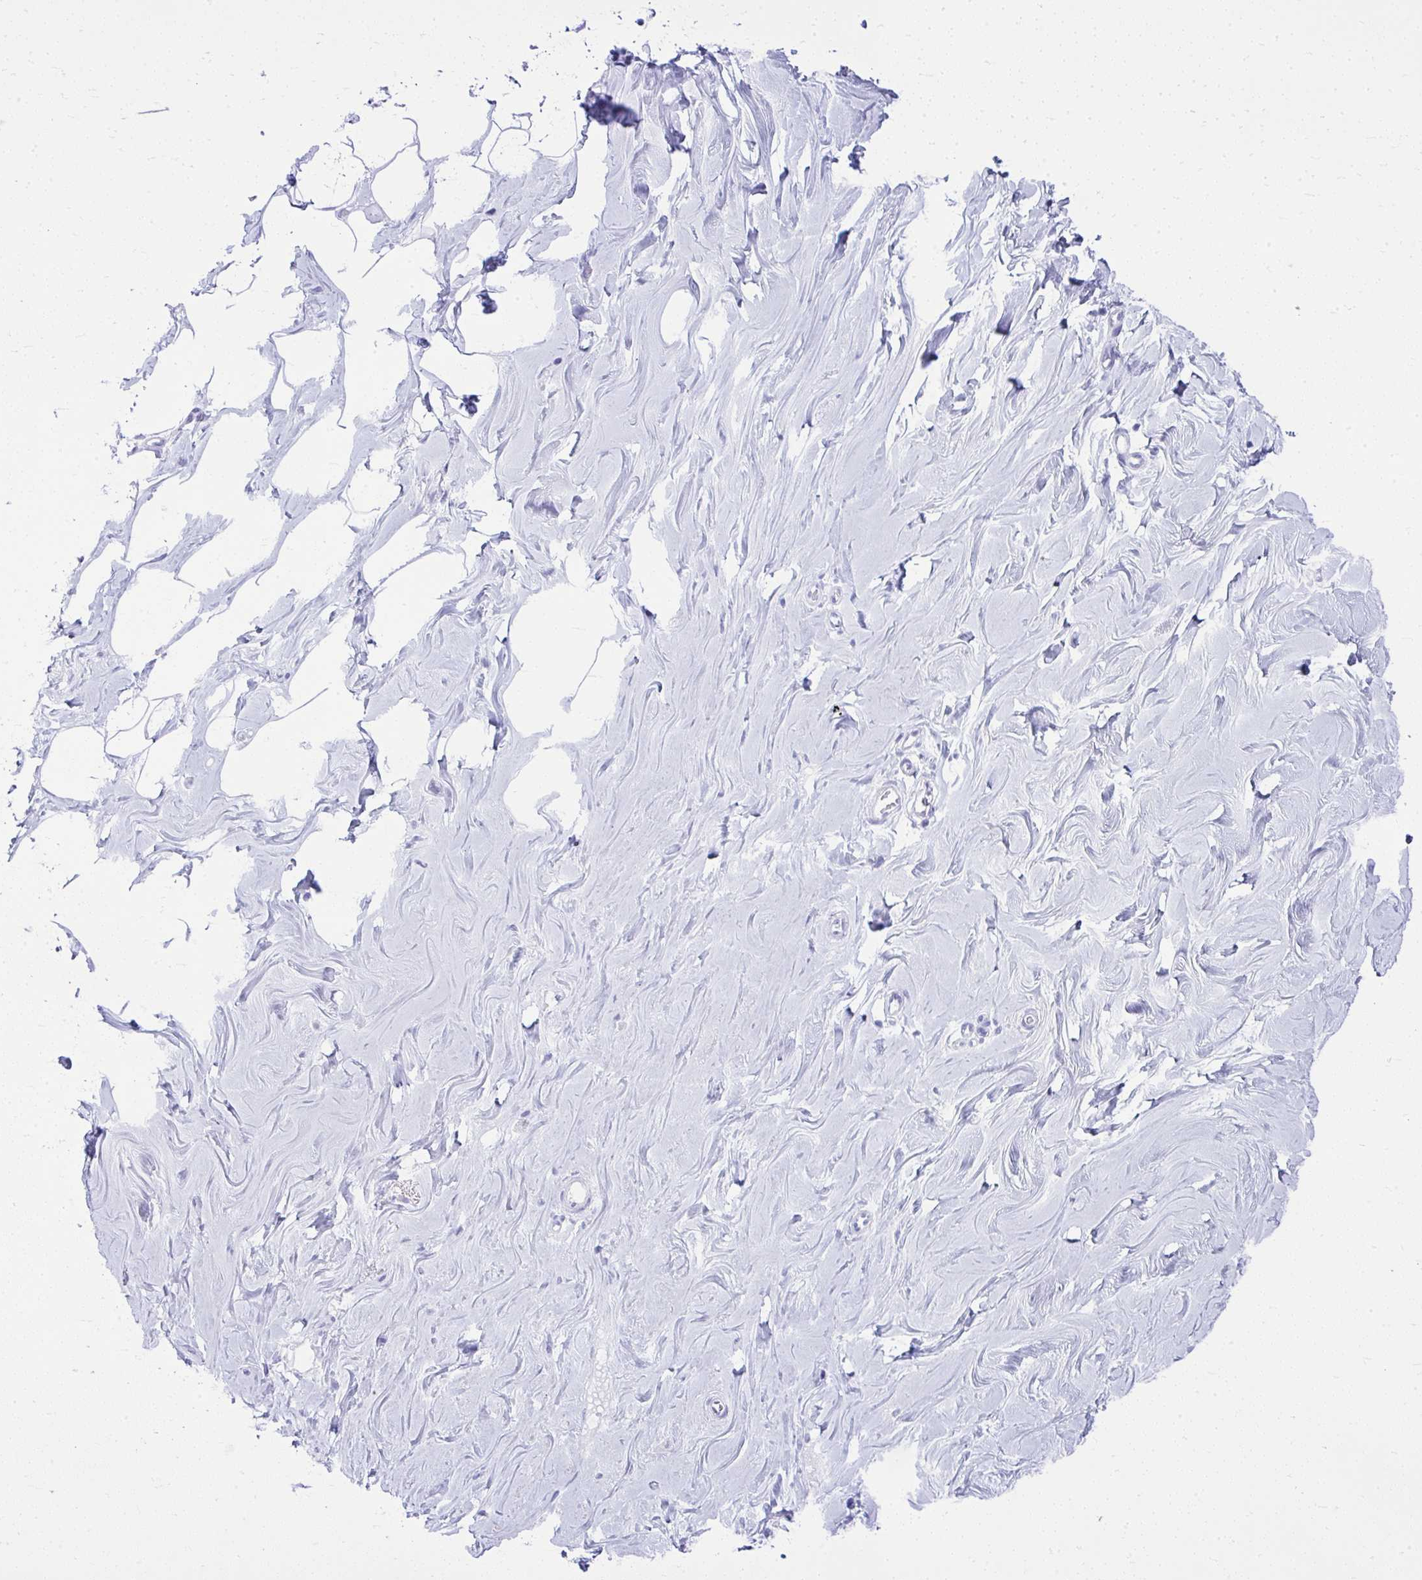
{"staining": {"intensity": "negative", "quantity": "none", "location": "none"}, "tissue": "breast", "cell_type": "Adipocytes", "image_type": "normal", "snomed": [{"axis": "morphology", "description": "Normal tissue, NOS"}, {"axis": "topography", "description": "Breast"}], "caption": "Protein analysis of unremarkable breast reveals no significant expression in adipocytes. The staining is performed using DAB brown chromogen with nuclei counter-stained in using hematoxylin.", "gene": "RALYL", "patient": {"sex": "female", "age": 27}}